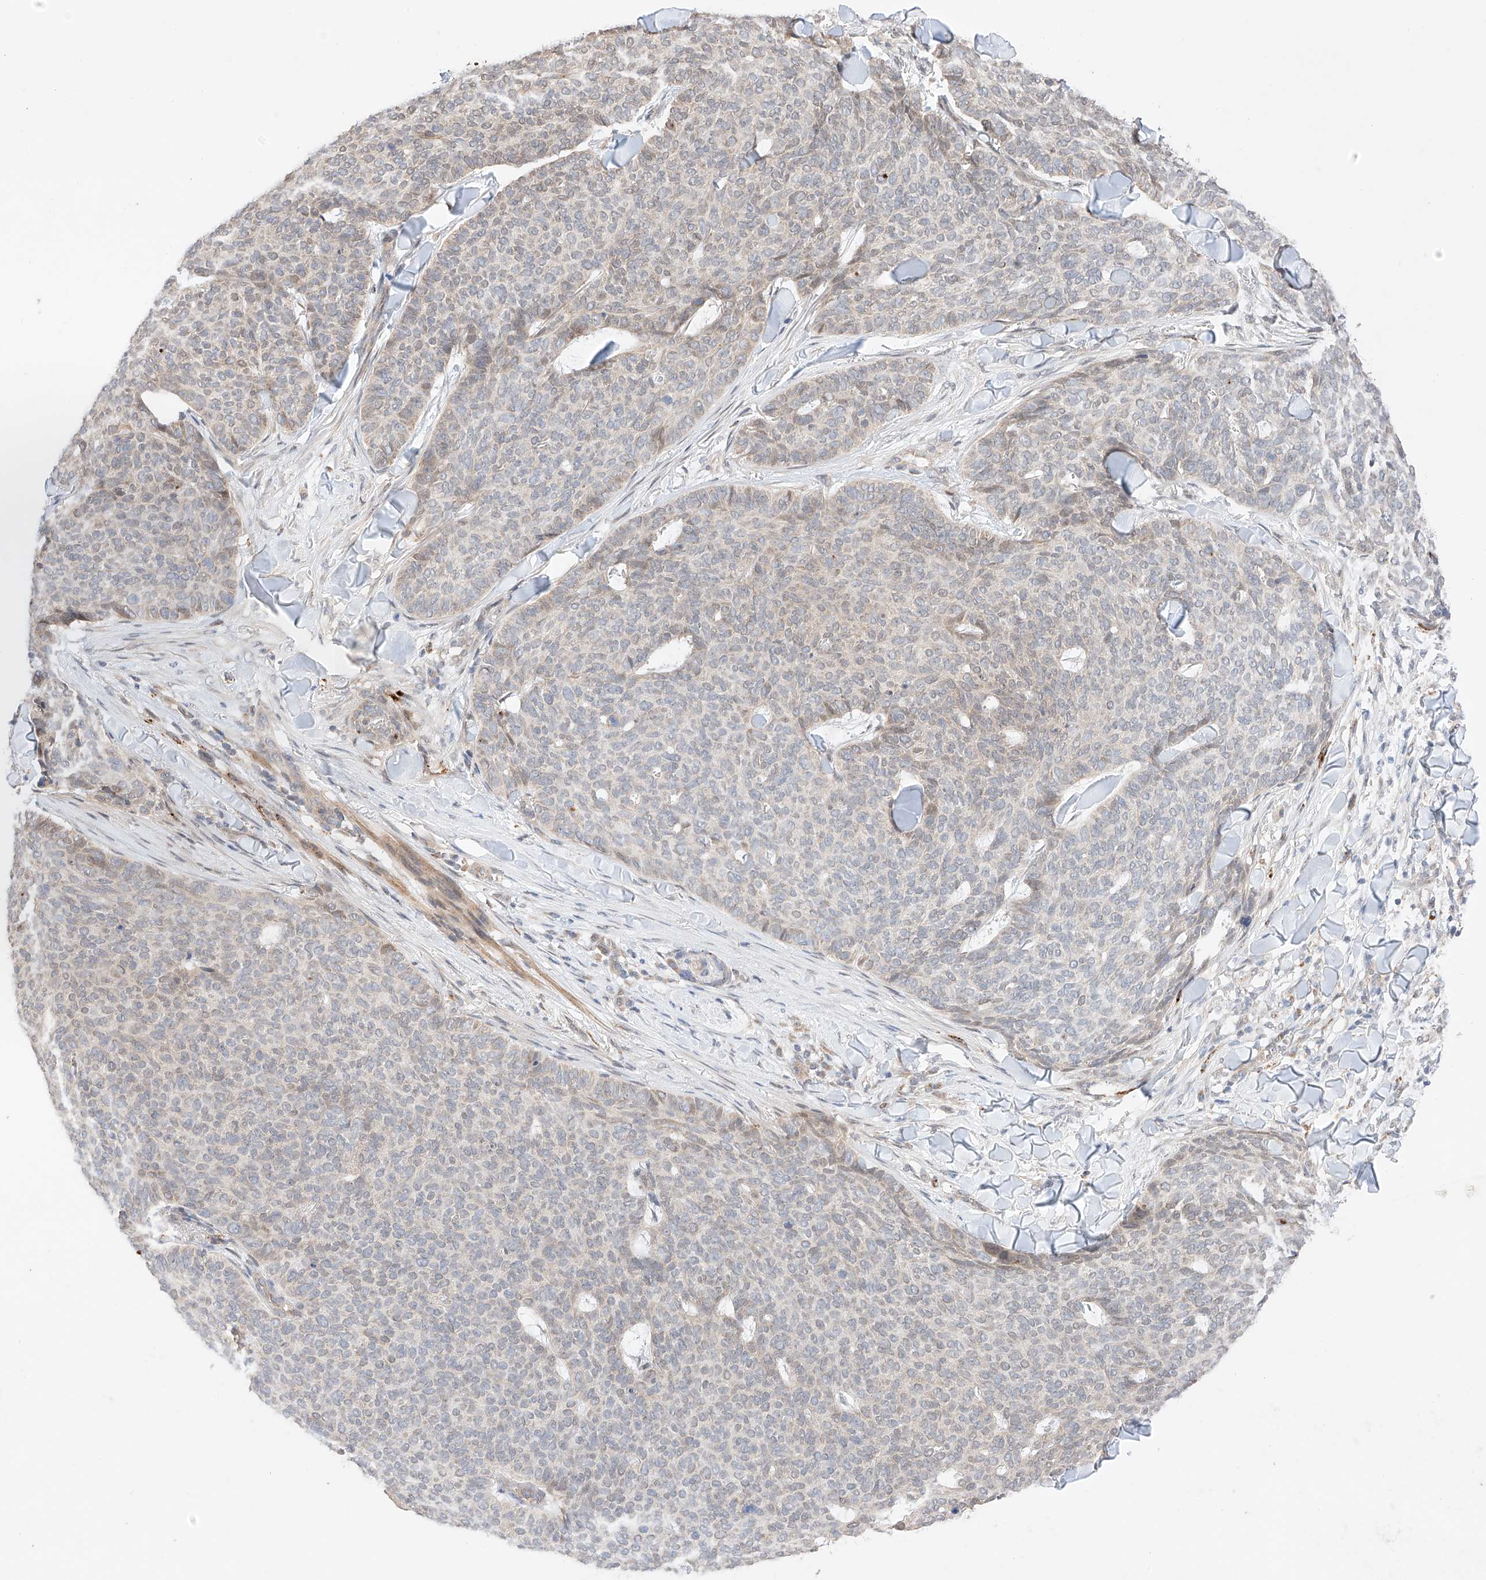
{"staining": {"intensity": "negative", "quantity": "none", "location": "none"}, "tissue": "skin cancer", "cell_type": "Tumor cells", "image_type": "cancer", "snomed": [{"axis": "morphology", "description": "Normal tissue, NOS"}, {"axis": "morphology", "description": "Basal cell carcinoma"}, {"axis": "topography", "description": "Skin"}], "caption": "An image of skin basal cell carcinoma stained for a protein reveals no brown staining in tumor cells. Nuclei are stained in blue.", "gene": "GCNT1", "patient": {"sex": "male", "age": 50}}